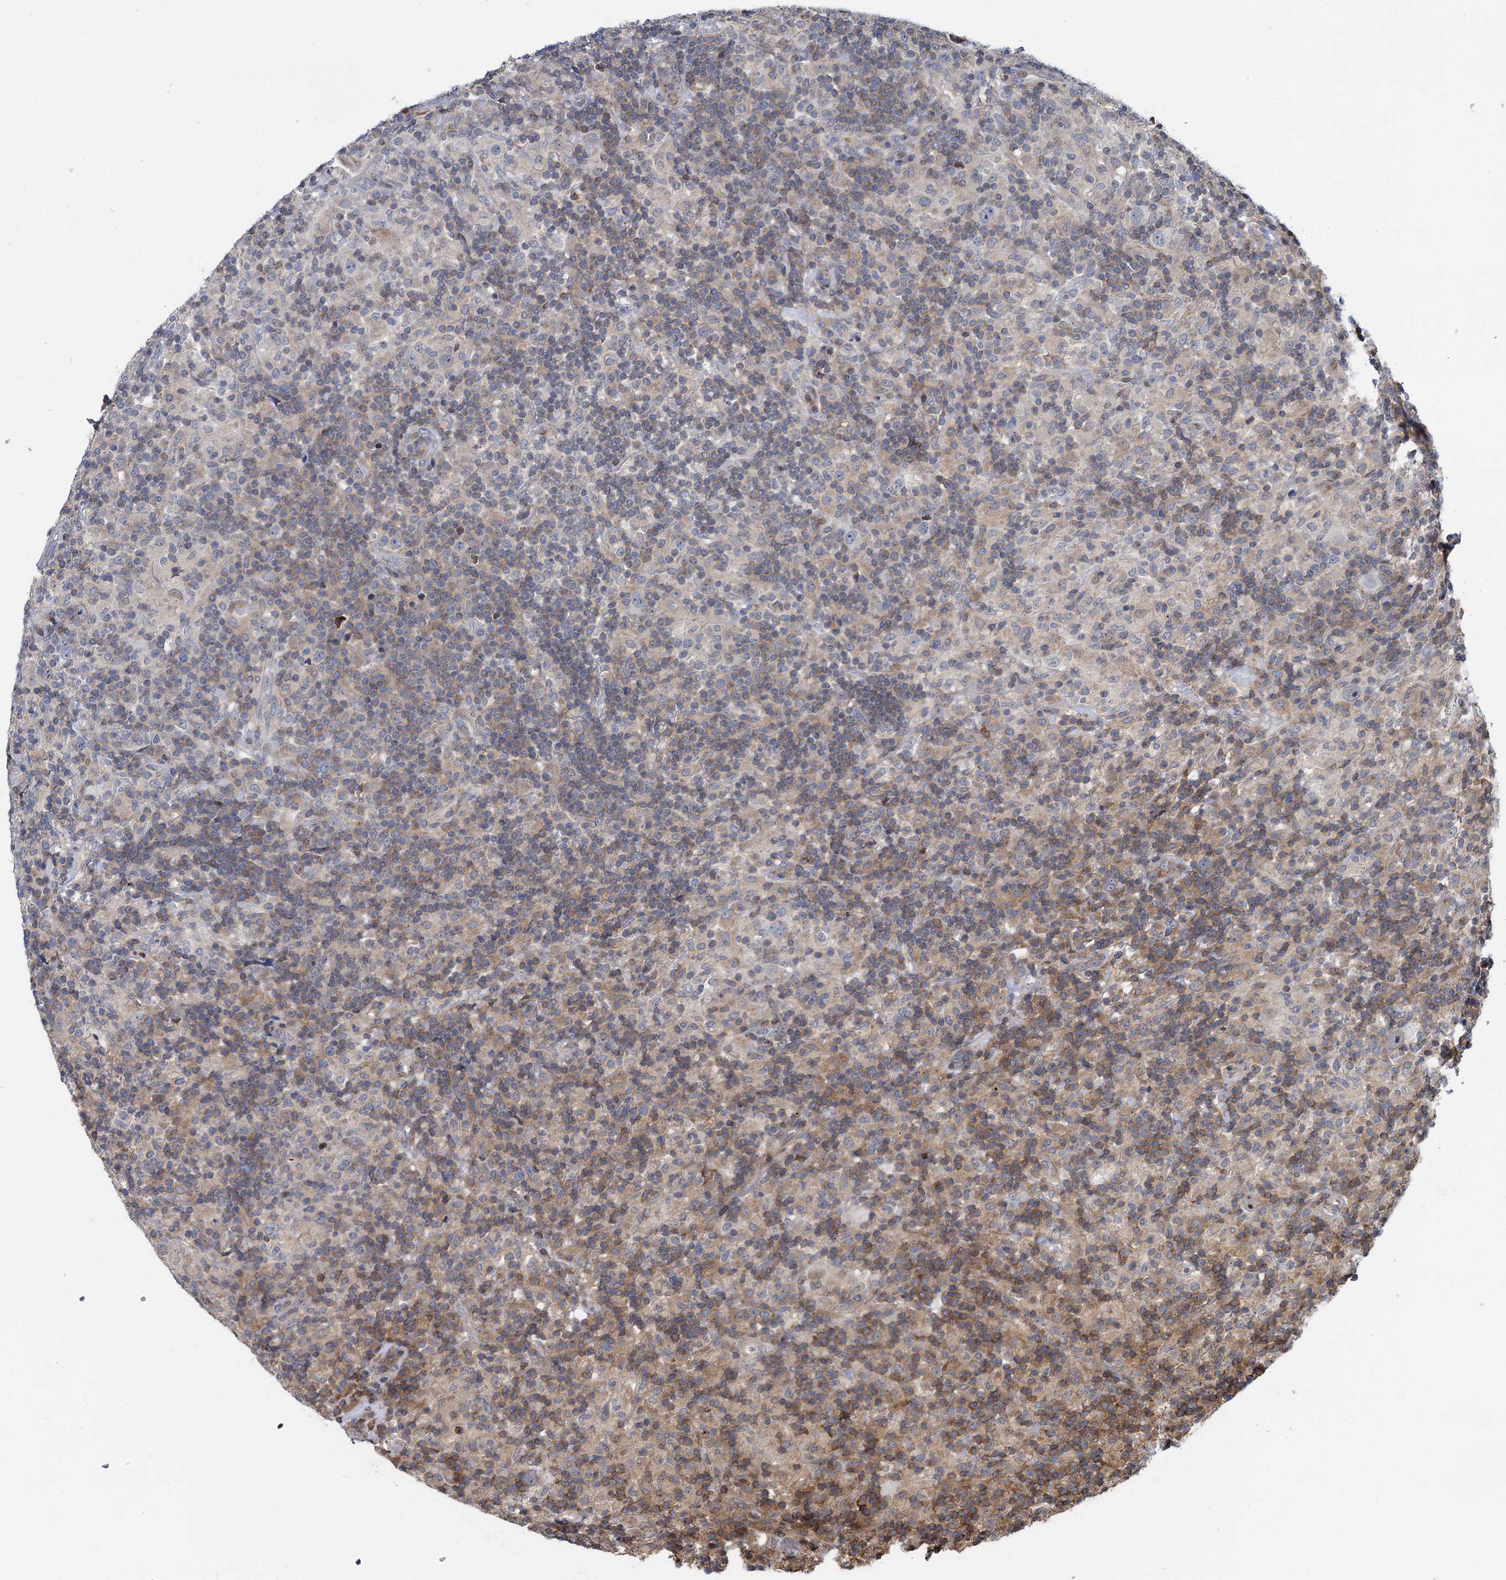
{"staining": {"intensity": "negative", "quantity": "none", "location": "none"}, "tissue": "lymphoma", "cell_type": "Tumor cells", "image_type": "cancer", "snomed": [{"axis": "morphology", "description": "Hodgkin's disease, NOS"}, {"axis": "topography", "description": "Lymph node"}], "caption": "Tumor cells are negative for protein expression in human Hodgkin's disease.", "gene": "CCDC102A", "patient": {"sex": "male", "age": 70}}